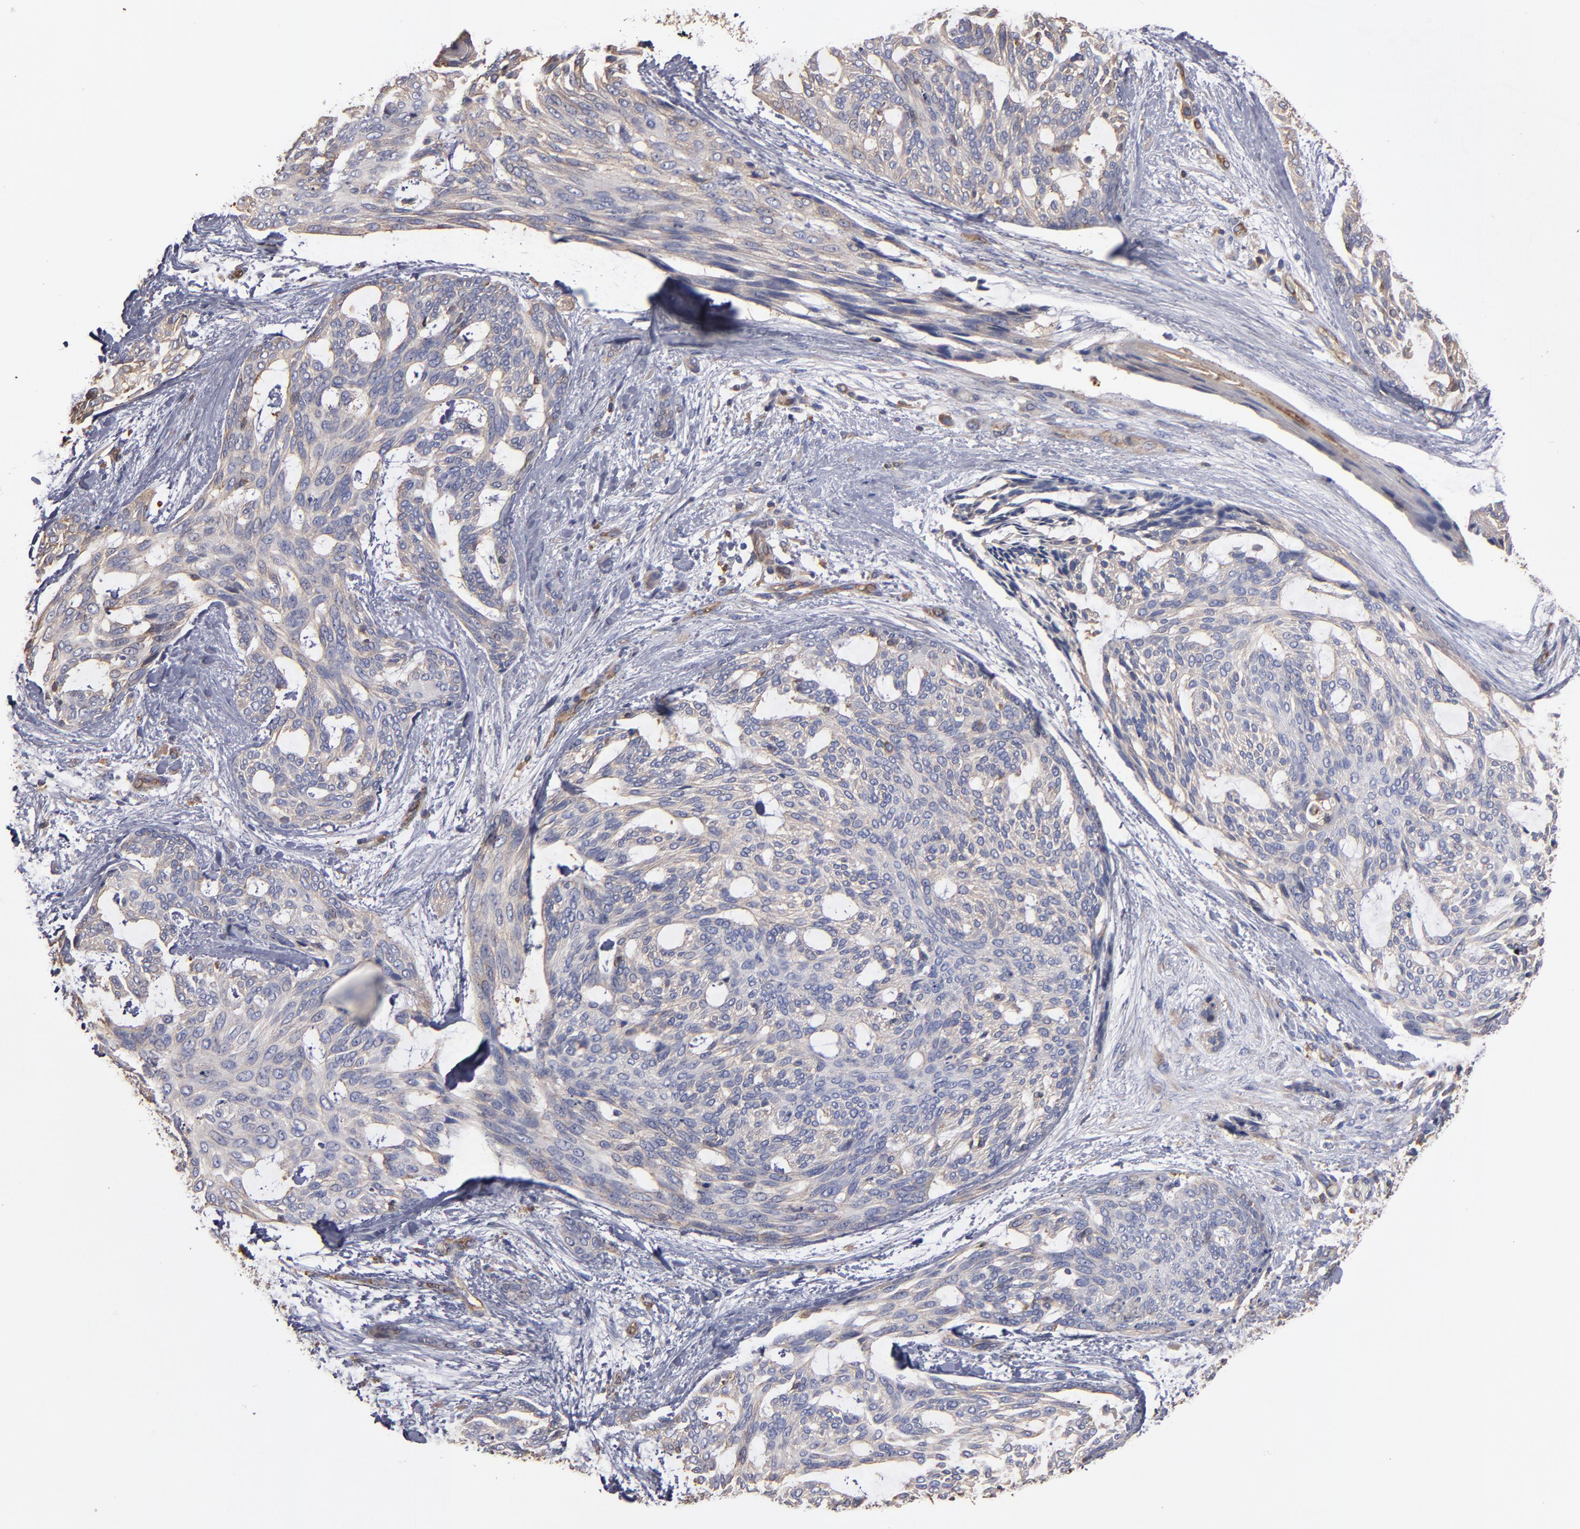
{"staining": {"intensity": "weak", "quantity": "25%-75%", "location": "cytoplasmic/membranous"}, "tissue": "skin cancer", "cell_type": "Tumor cells", "image_type": "cancer", "snomed": [{"axis": "morphology", "description": "Normal tissue, NOS"}, {"axis": "morphology", "description": "Basal cell carcinoma"}, {"axis": "topography", "description": "Skin"}], "caption": "Immunohistochemical staining of human skin basal cell carcinoma demonstrates low levels of weak cytoplasmic/membranous protein staining in about 25%-75% of tumor cells. (DAB (3,3'-diaminobenzidine) IHC with brightfield microscopy, high magnification).", "gene": "ESYT2", "patient": {"sex": "female", "age": 71}}